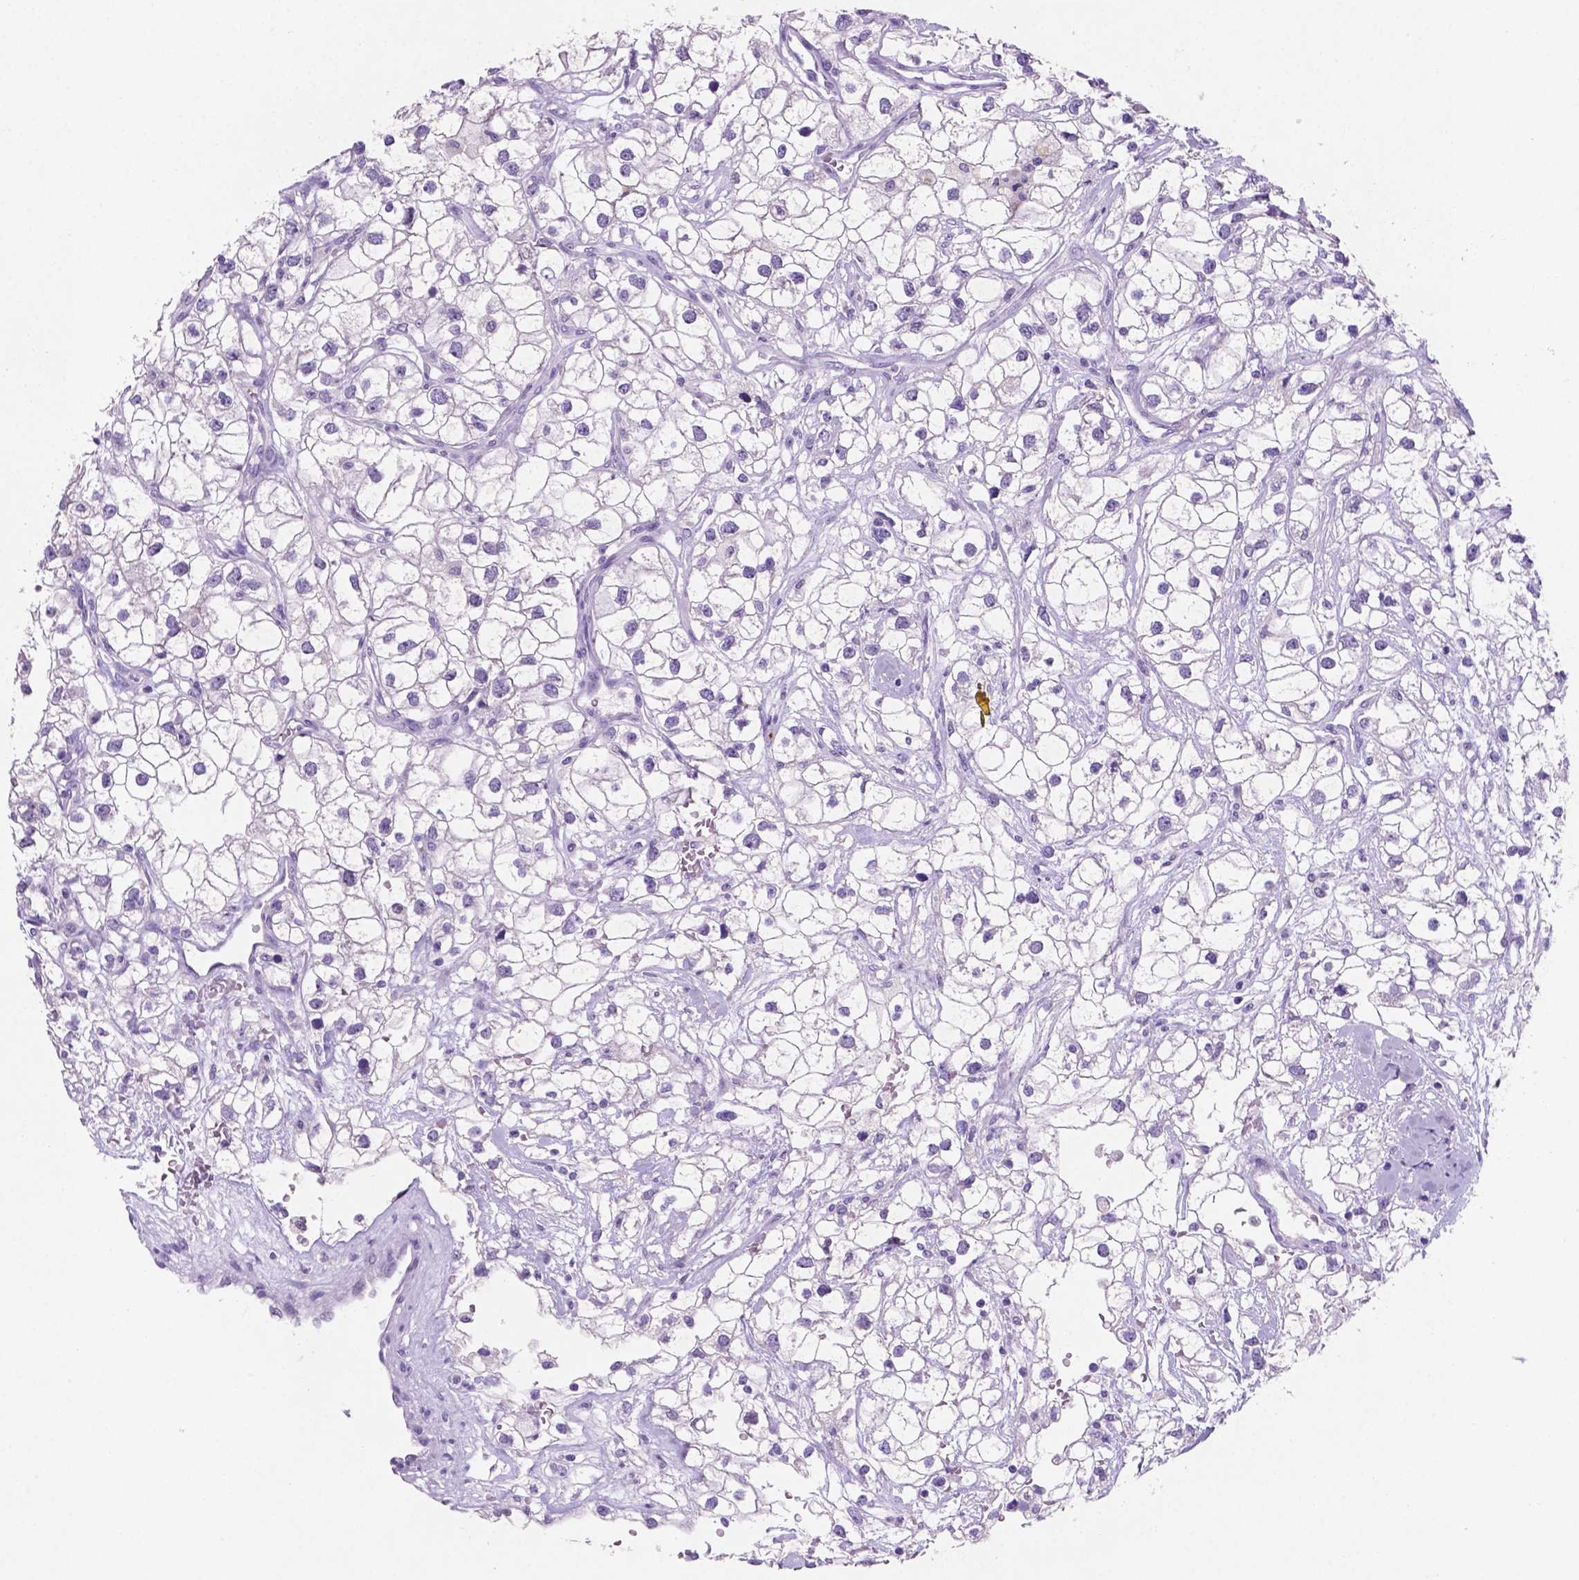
{"staining": {"intensity": "negative", "quantity": "none", "location": "none"}, "tissue": "renal cancer", "cell_type": "Tumor cells", "image_type": "cancer", "snomed": [{"axis": "morphology", "description": "Adenocarcinoma, NOS"}, {"axis": "topography", "description": "Kidney"}], "caption": "A high-resolution photomicrograph shows immunohistochemistry staining of renal cancer, which demonstrates no significant positivity in tumor cells.", "gene": "EBLN2", "patient": {"sex": "male", "age": 59}}